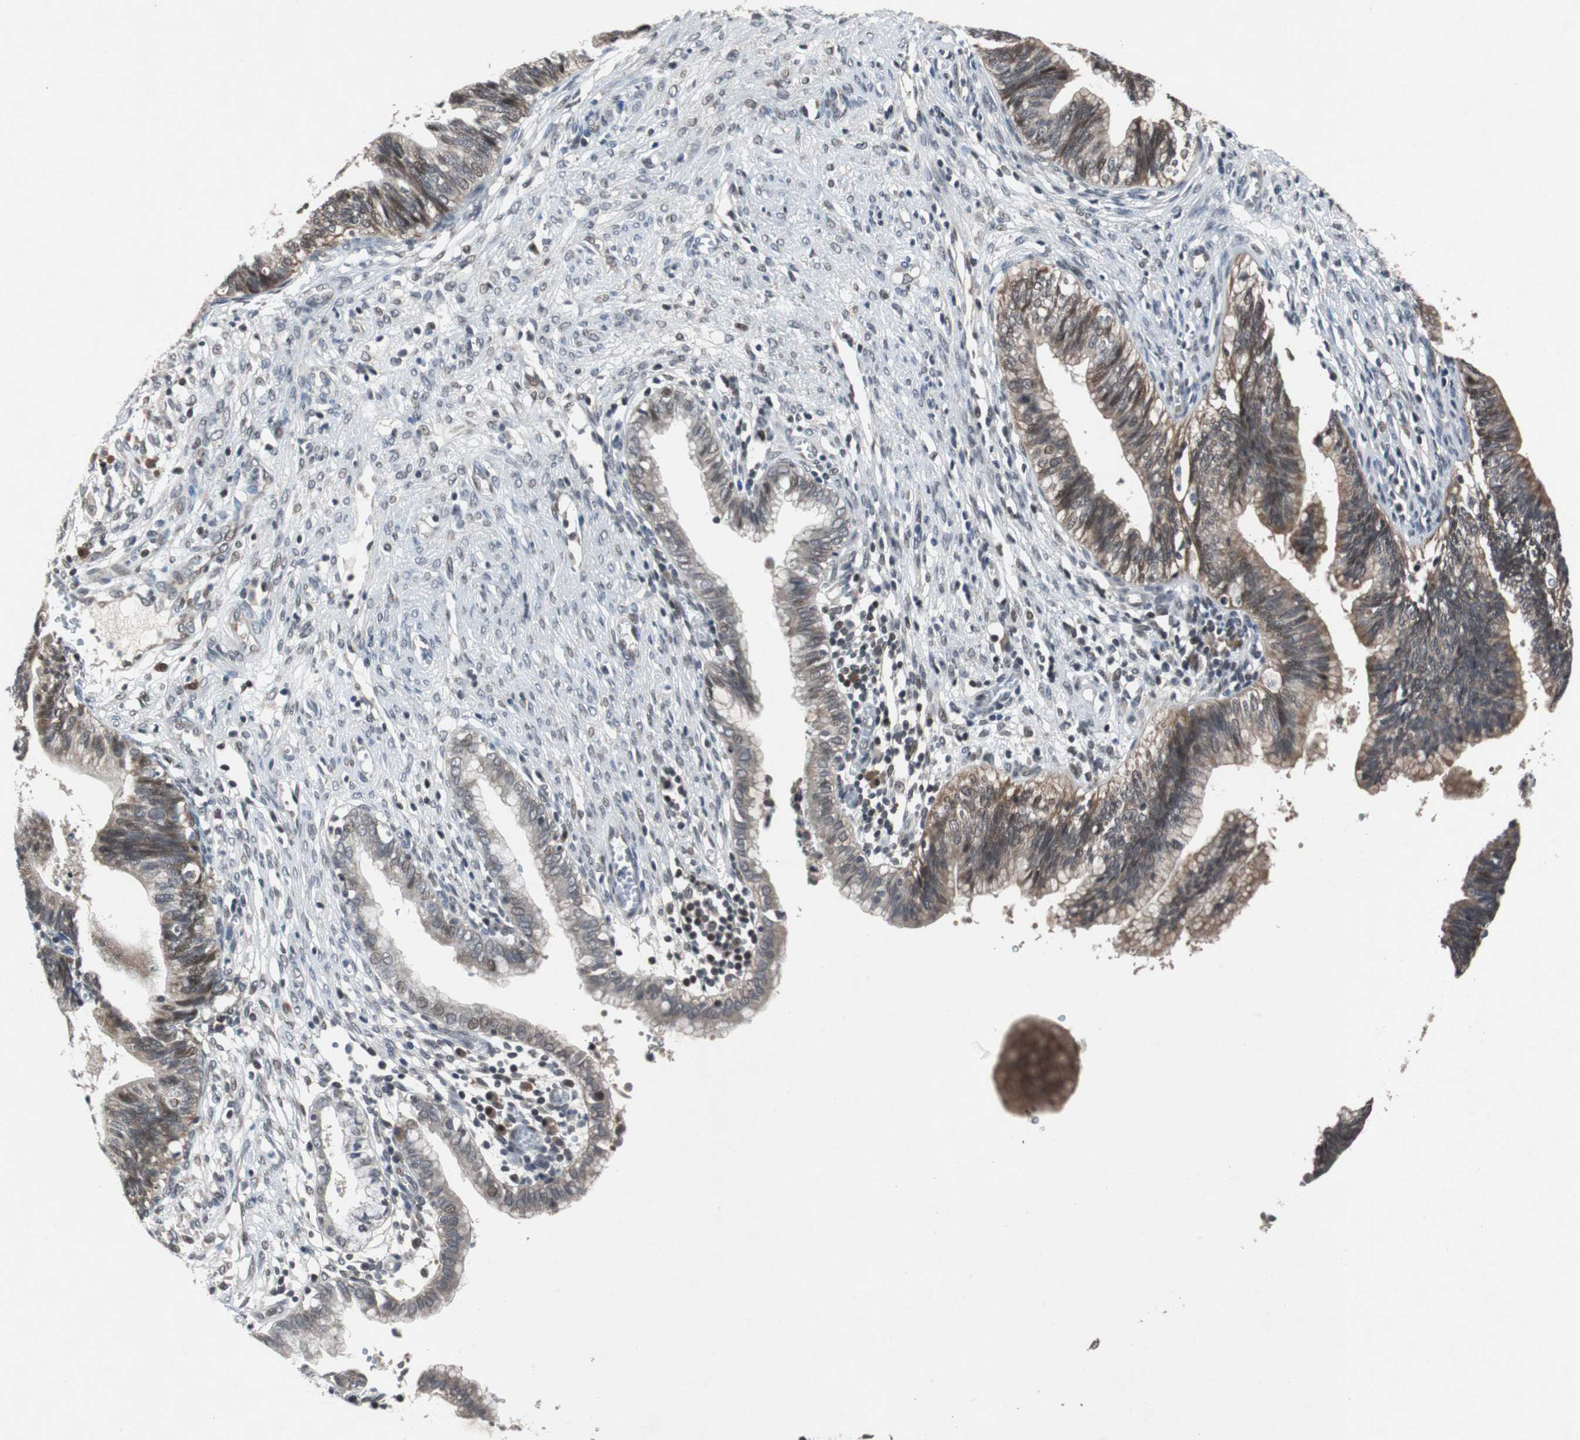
{"staining": {"intensity": "moderate", "quantity": "25%-75%", "location": "cytoplasmic/membranous"}, "tissue": "cervical cancer", "cell_type": "Tumor cells", "image_type": "cancer", "snomed": [{"axis": "morphology", "description": "Adenocarcinoma, NOS"}, {"axis": "topography", "description": "Cervix"}], "caption": "Brown immunohistochemical staining in adenocarcinoma (cervical) exhibits moderate cytoplasmic/membranous expression in approximately 25%-75% of tumor cells. (IHC, brightfield microscopy, high magnification).", "gene": "TP63", "patient": {"sex": "female", "age": 44}}